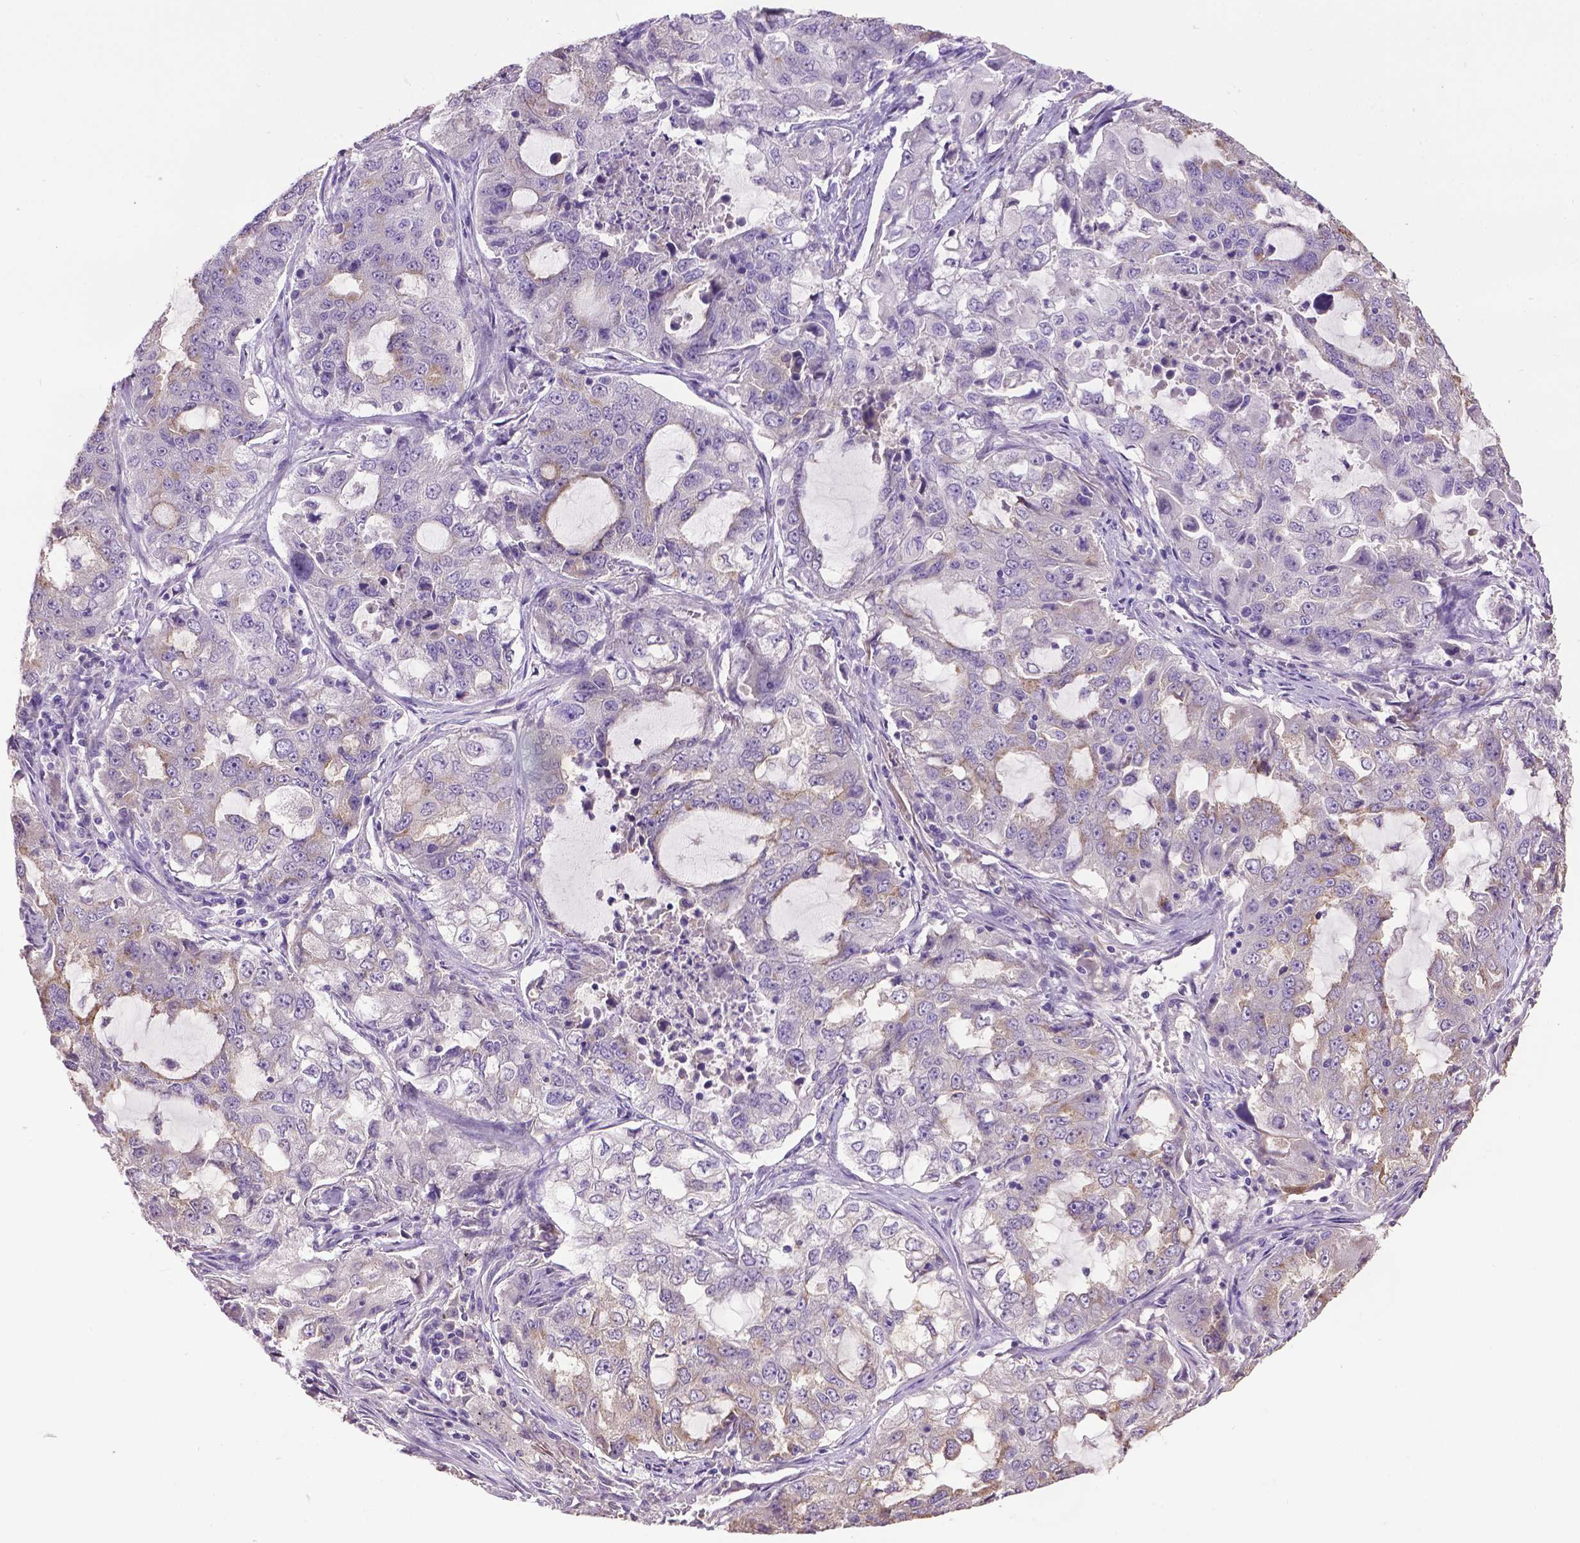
{"staining": {"intensity": "negative", "quantity": "none", "location": "none"}, "tissue": "lung cancer", "cell_type": "Tumor cells", "image_type": "cancer", "snomed": [{"axis": "morphology", "description": "Adenocarcinoma, NOS"}, {"axis": "topography", "description": "Lung"}], "caption": "This is an immunohistochemistry (IHC) histopathology image of human lung cancer. There is no expression in tumor cells.", "gene": "CPM", "patient": {"sex": "female", "age": 61}}